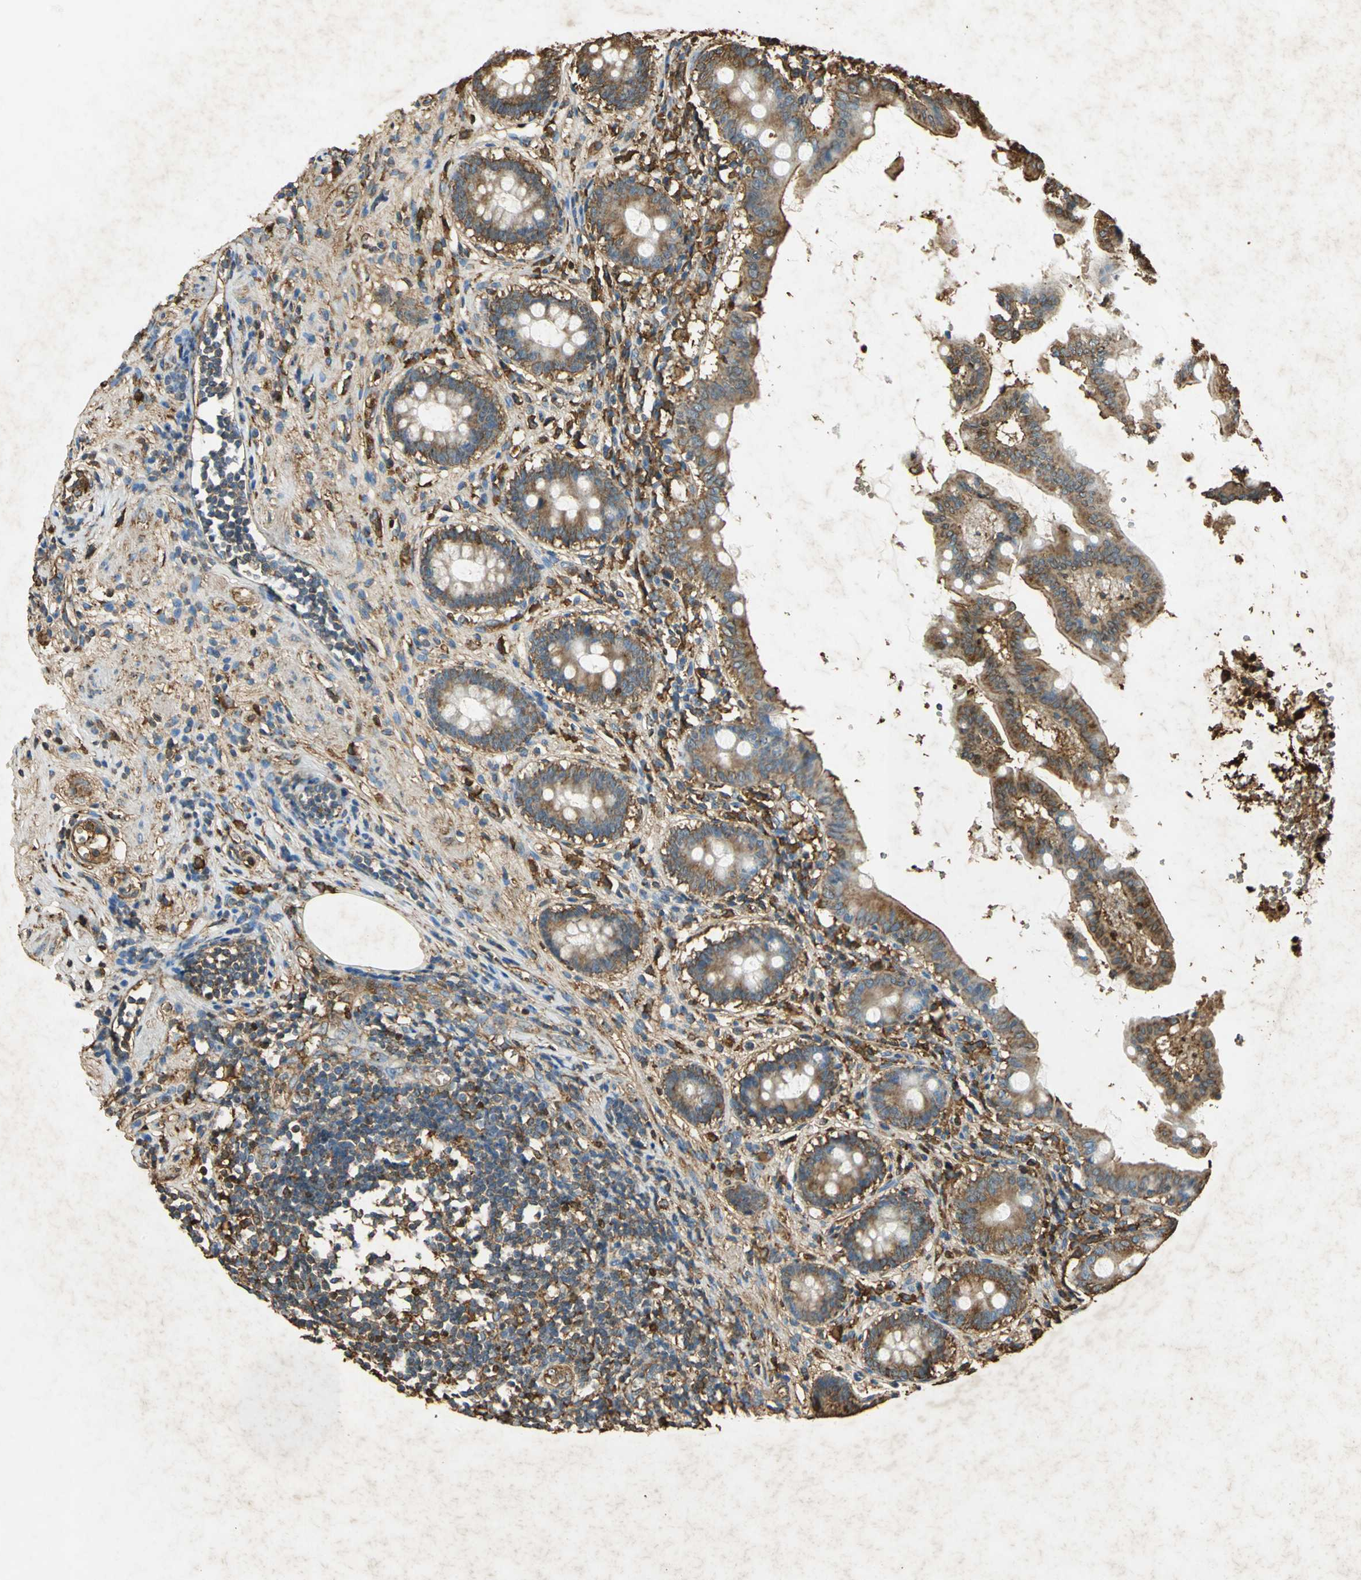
{"staining": {"intensity": "moderate", "quantity": ">75%", "location": "cytoplasmic/membranous"}, "tissue": "appendix", "cell_type": "Glandular cells", "image_type": "normal", "snomed": [{"axis": "morphology", "description": "Normal tissue, NOS"}, {"axis": "topography", "description": "Appendix"}], "caption": "Appendix stained with DAB (3,3'-diaminobenzidine) immunohistochemistry (IHC) demonstrates medium levels of moderate cytoplasmic/membranous positivity in about >75% of glandular cells. (DAB = brown stain, brightfield microscopy at high magnification).", "gene": "HSP90B1", "patient": {"sex": "female", "age": 50}}